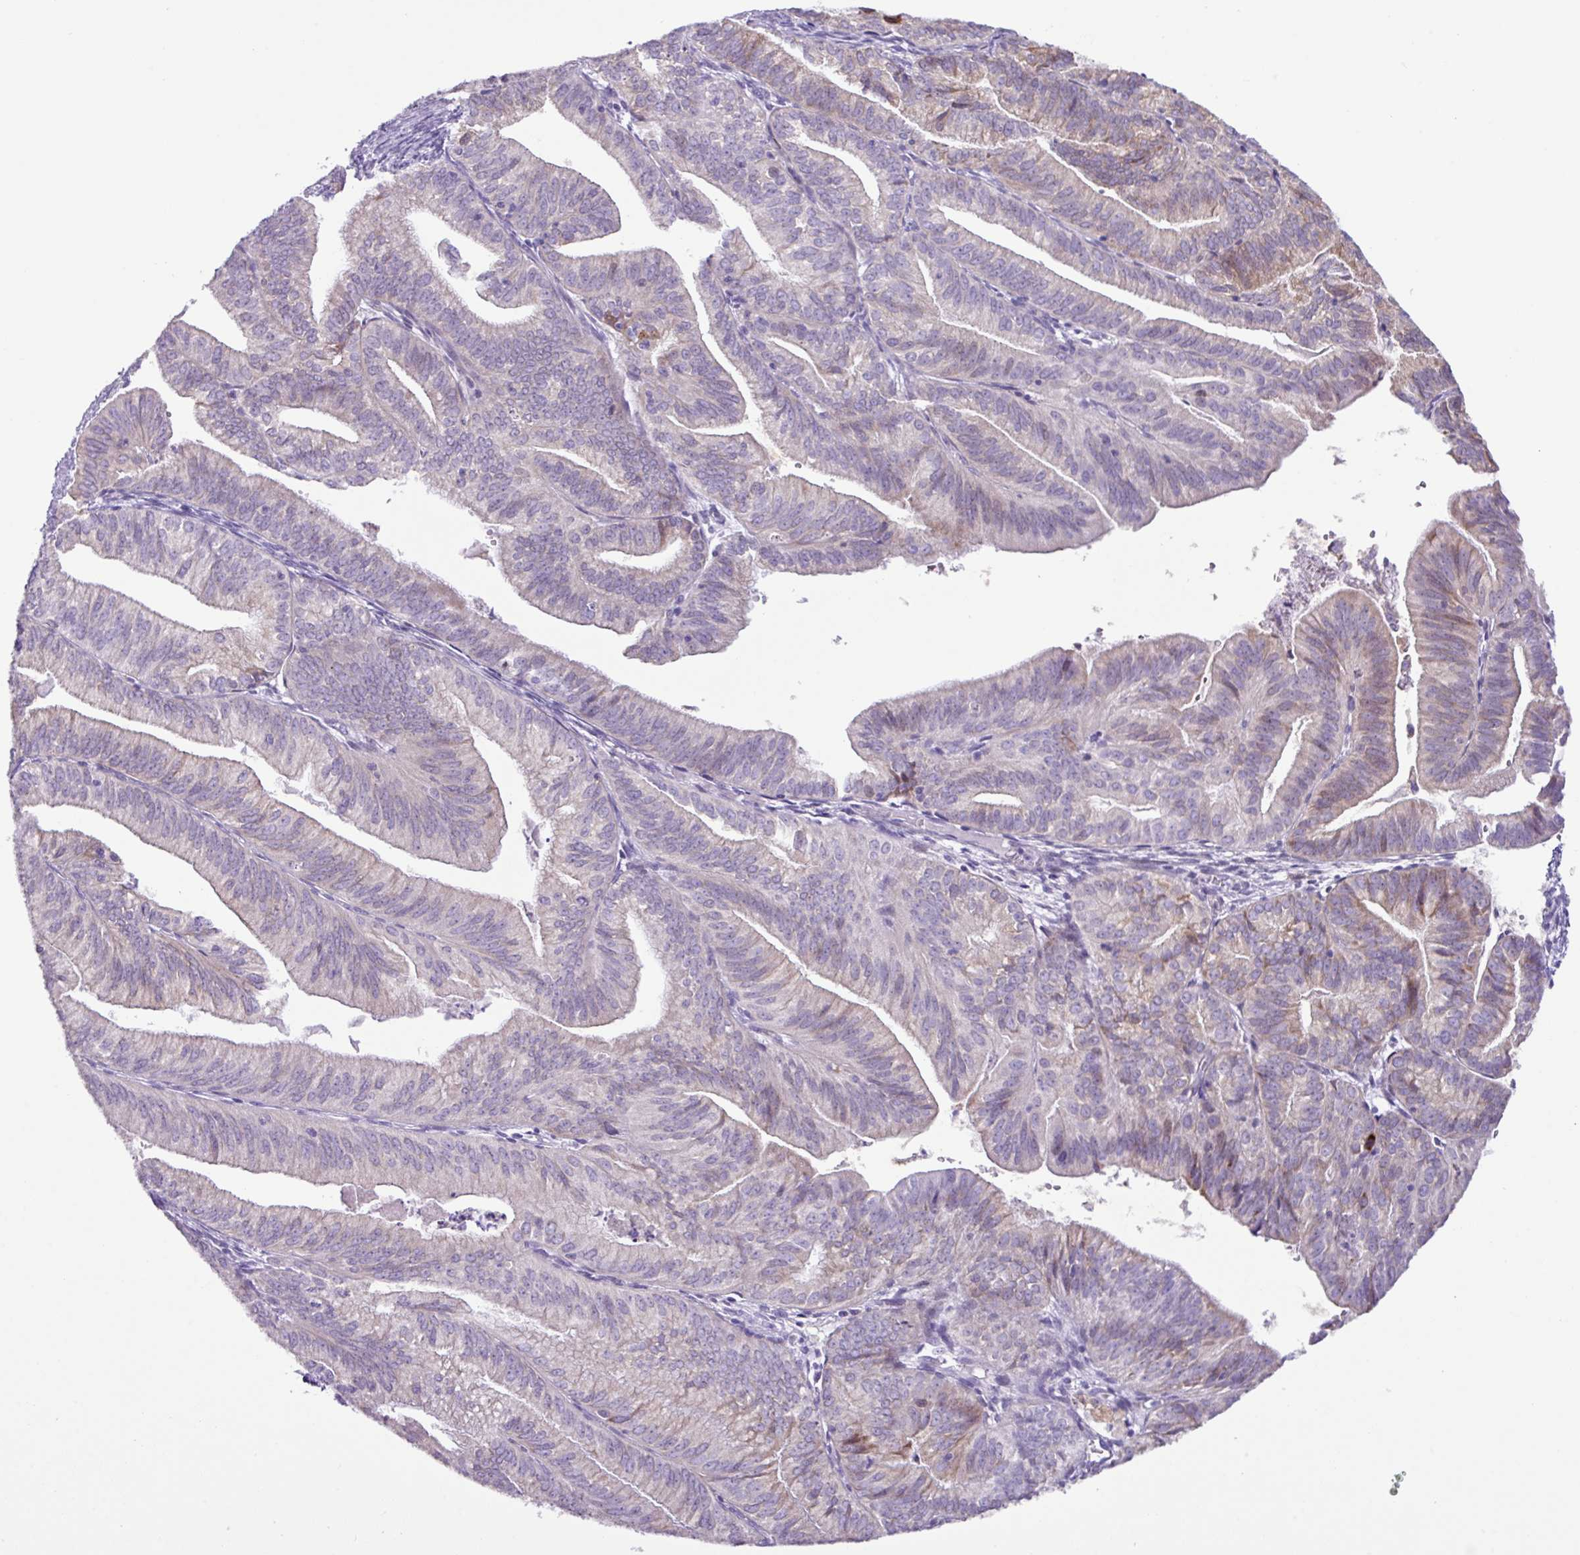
{"staining": {"intensity": "weak", "quantity": "<25%", "location": "cytoplasmic/membranous"}, "tissue": "endometrial cancer", "cell_type": "Tumor cells", "image_type": "cancer", "snomed": [{"axis": "morphology", "description": "Adenocarcinoma, NOS"}, {"axis": "topography", "description": "Endometrium"}], "caption": "Immunohistochemistry (IHC) histopathology image of neoplastic tissue: human endometrial adenocarcinoma stained with DAB (3,3'-diaminobenzidine) shows no significant protein expression in tumor cells.", "gene": "RGS21", "patient": {"sex": "female", "age": 70}}